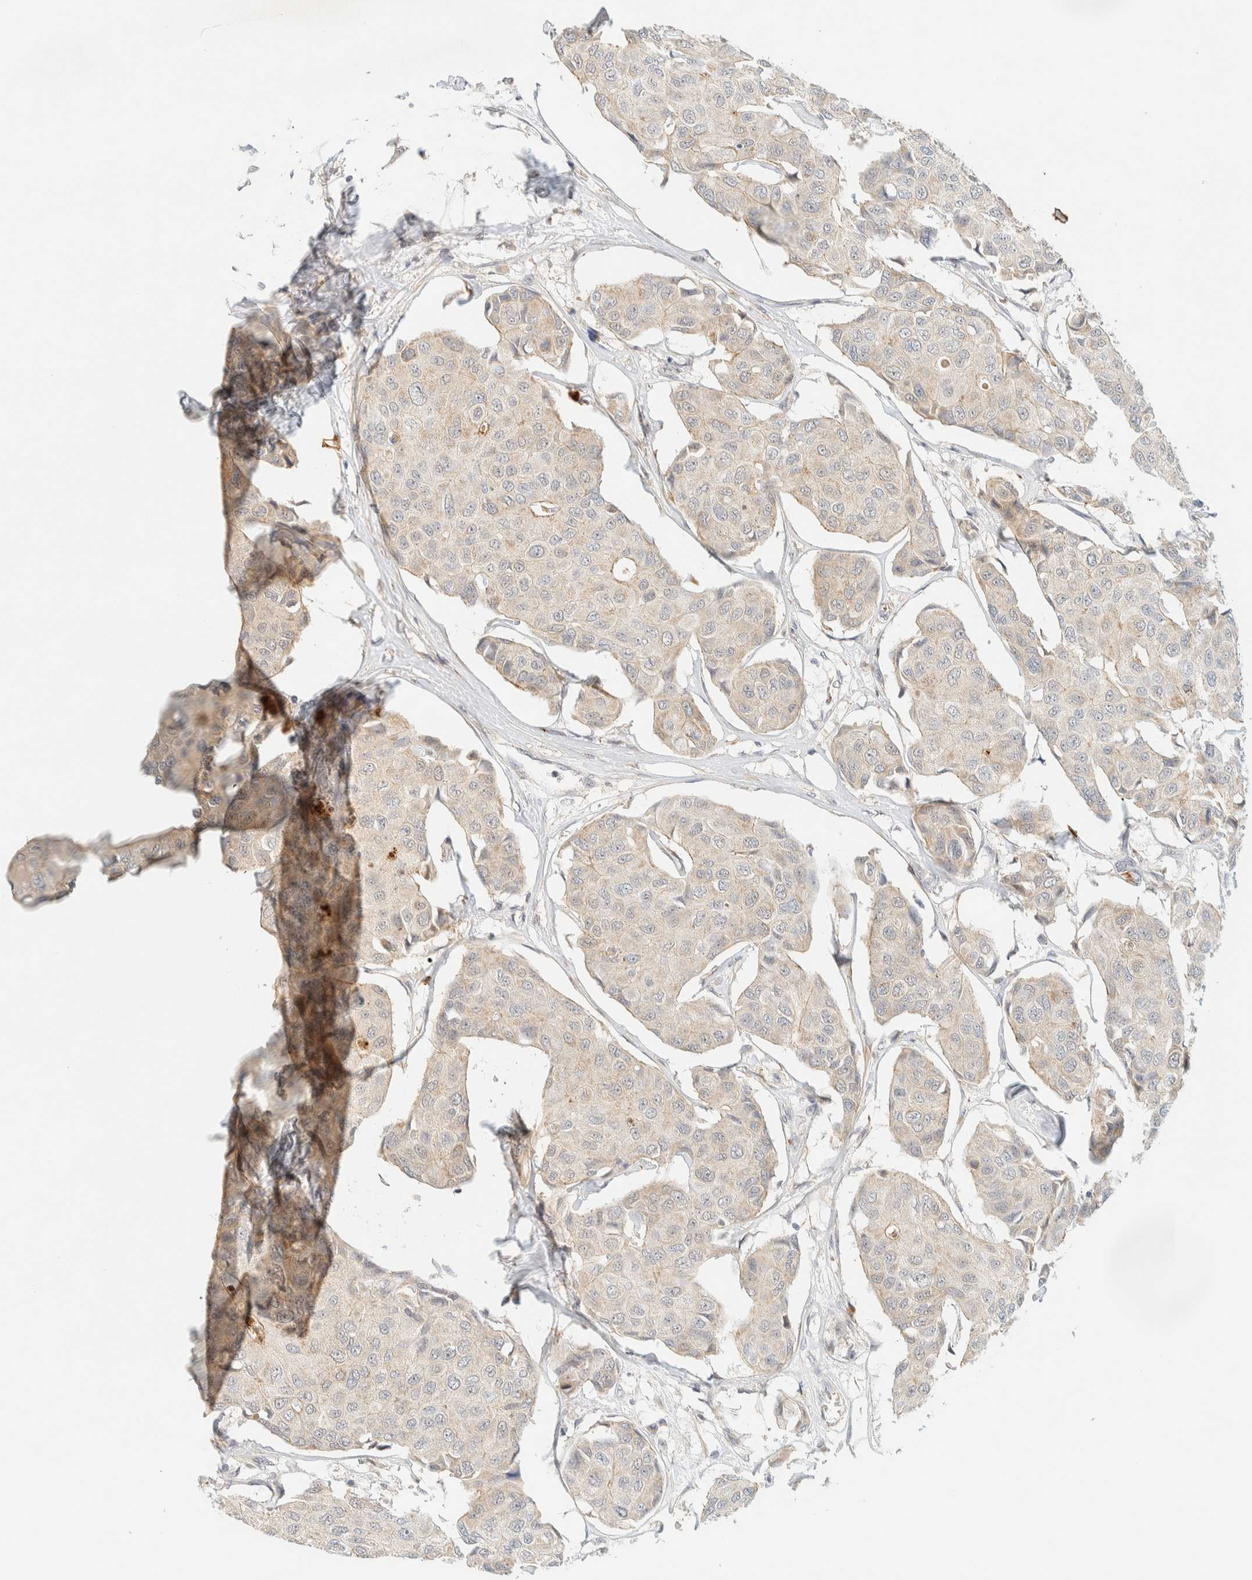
{"staining": {"intensity": "weak", "quantity": "<25%", "location": "cytoplasmic/membranous"}, "tissue": "breast cancer", "cell_type": "Tumor cells", "image_type": "cancer", "snomed": [{"axis": "morphology", "description": "Duct carcinoma"}, {"axis": "topography", "description": "Breast"}], "caption": "Tumor cells are negative for protein expression in human breast invasive ductal carcinoma.", "gene": "TNK1", "patient": {"sex": "female", "age": 80}}